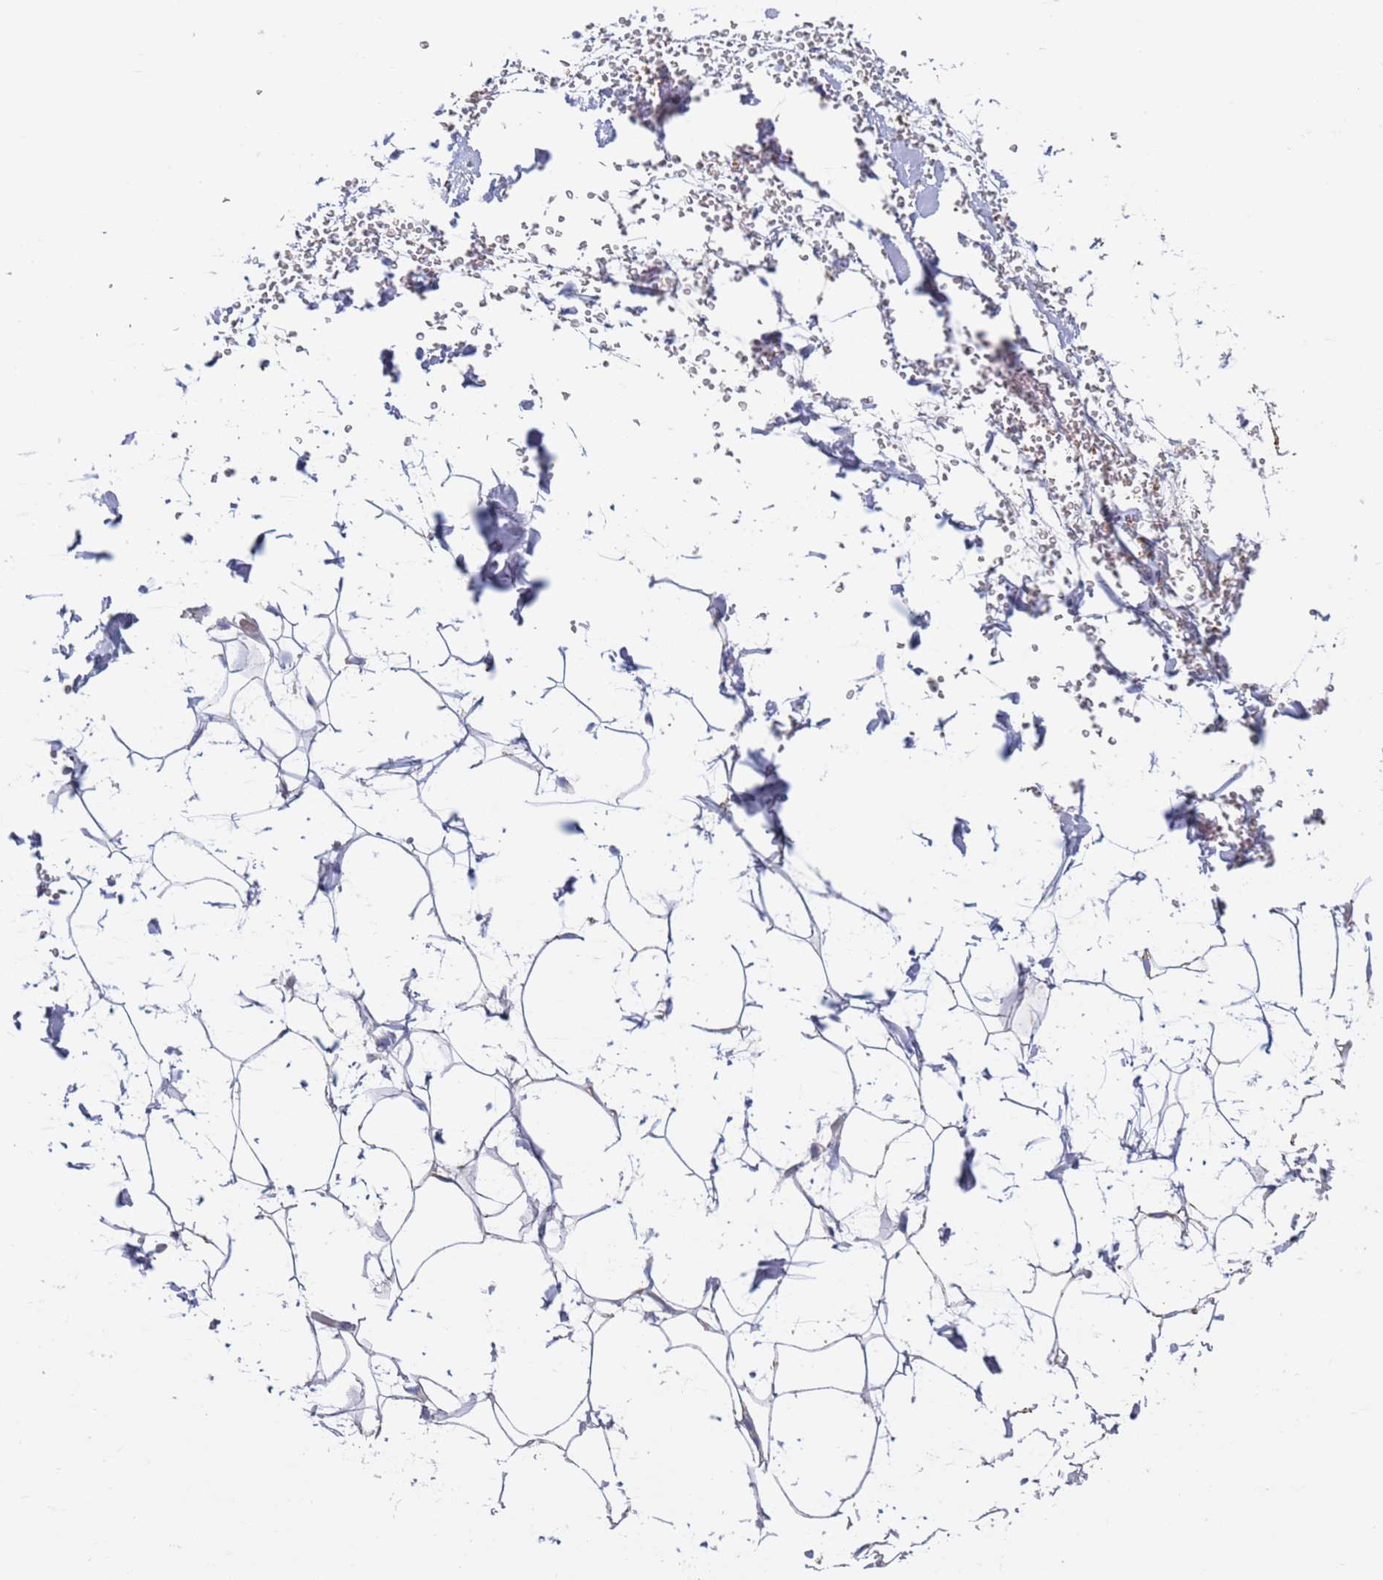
{"staining": {"intensity": "negative", "quantity": "none", "location": "none"}, "tissue": "adipose tissue", "cell_type": "Adipocytes", "image_type": "normal", "snomed": [{"axis": "morphology", "description": "Normal tissue, NOS"}, {"axis": "topography", "description": "Breast"}], "caption": "Adipose tissue was stained to show a protein in brown. There is no significant staining in adipocytes. (DAB immunohistochemistry with hematoxylin counter stain).", "gene": "CHCHD6", "patient": {"sex": "female", "age": 26}}